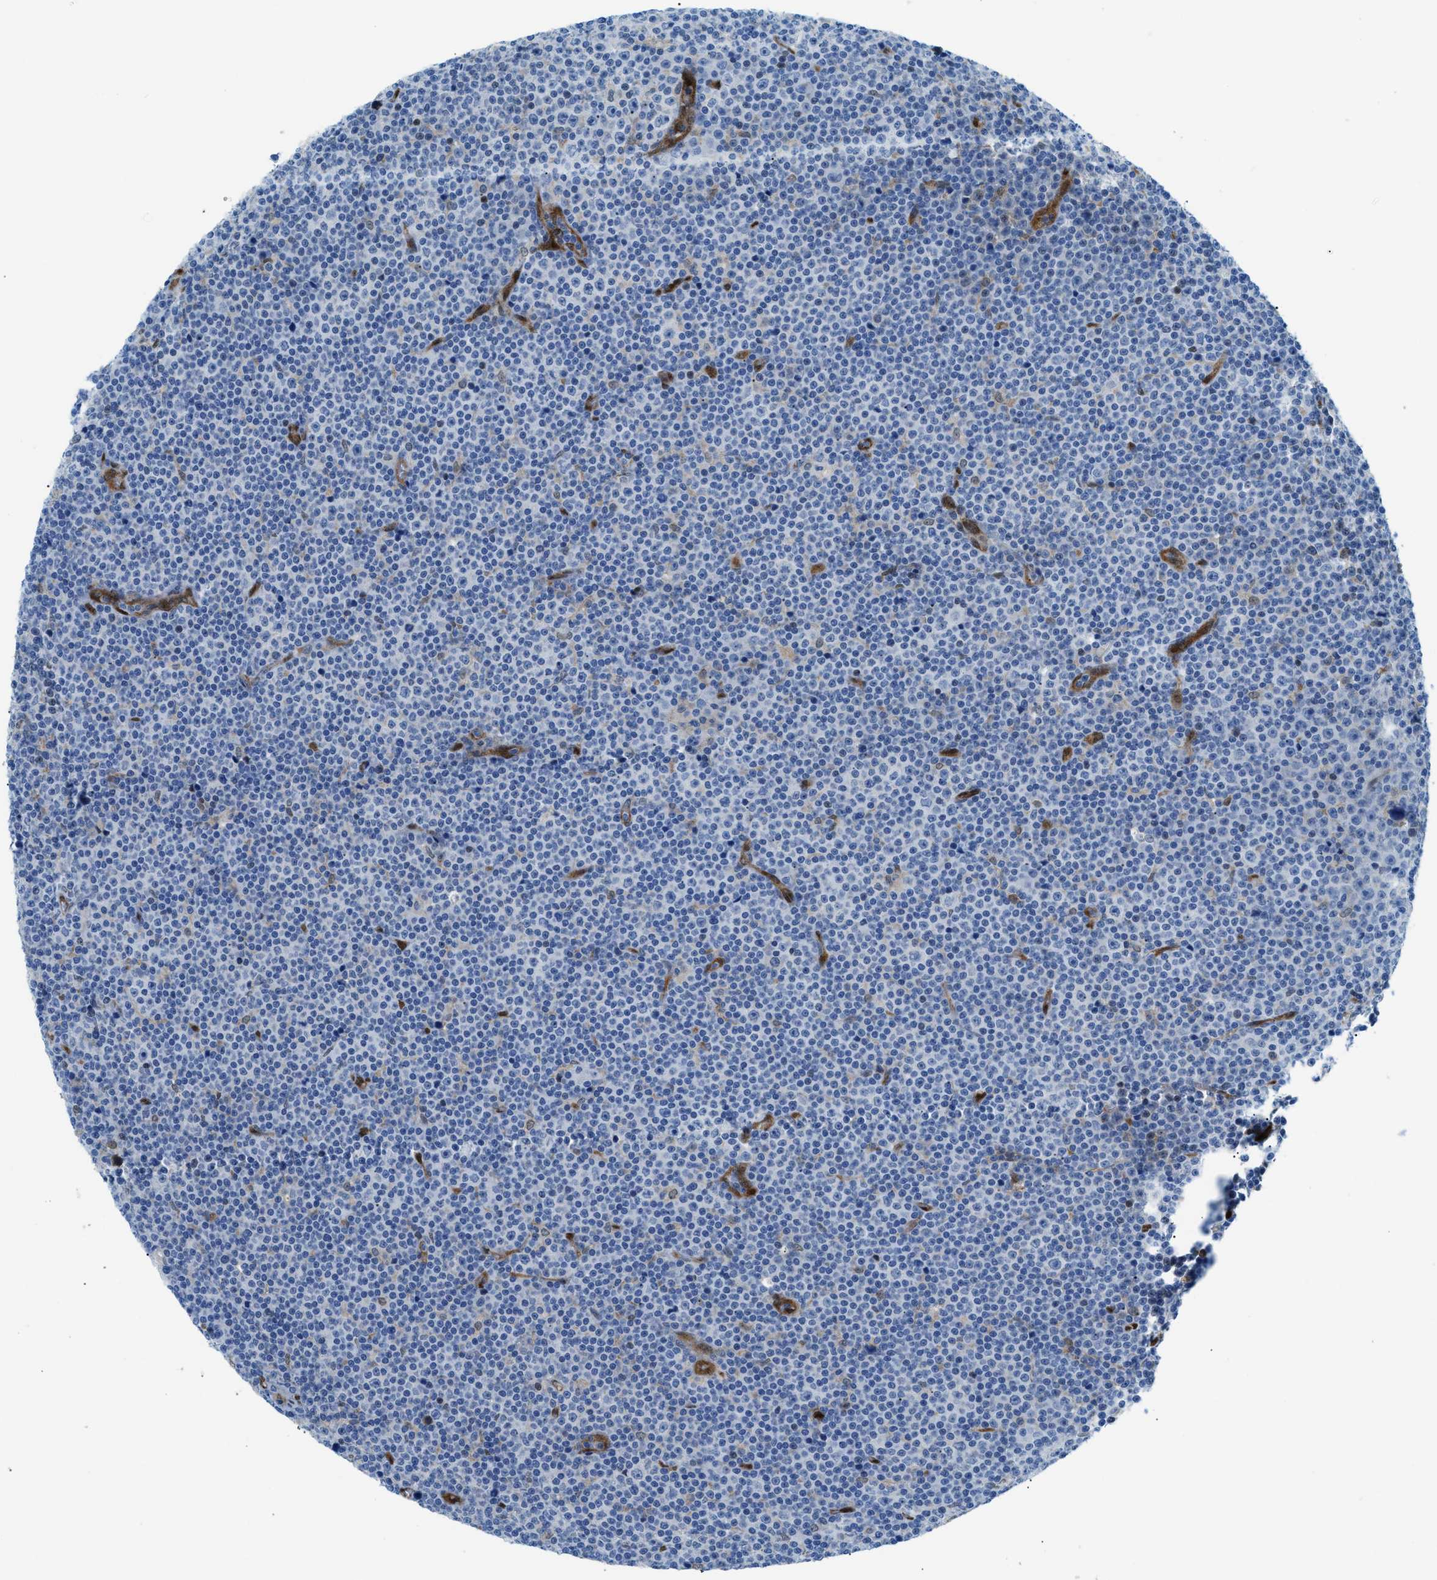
{"staining": {"intensity": "negative", "quantity": "none", "location": "none"}, "tissue": "lymphoma", "cell_type": "Tumor cells", "image_type": "cancer", "snomed": [{"axis": "morphology", "description": "Malignant lymphoma, non-Hodgkin's type, Low grade"}, {"axis": "topography", "description": "Lymph node"}], "caption": "Lymphoma stained for a protein using IHC shows no positivity tumor cells.", "gene": "YWHAE", "patient": {"sex": "female", "age": 67}}